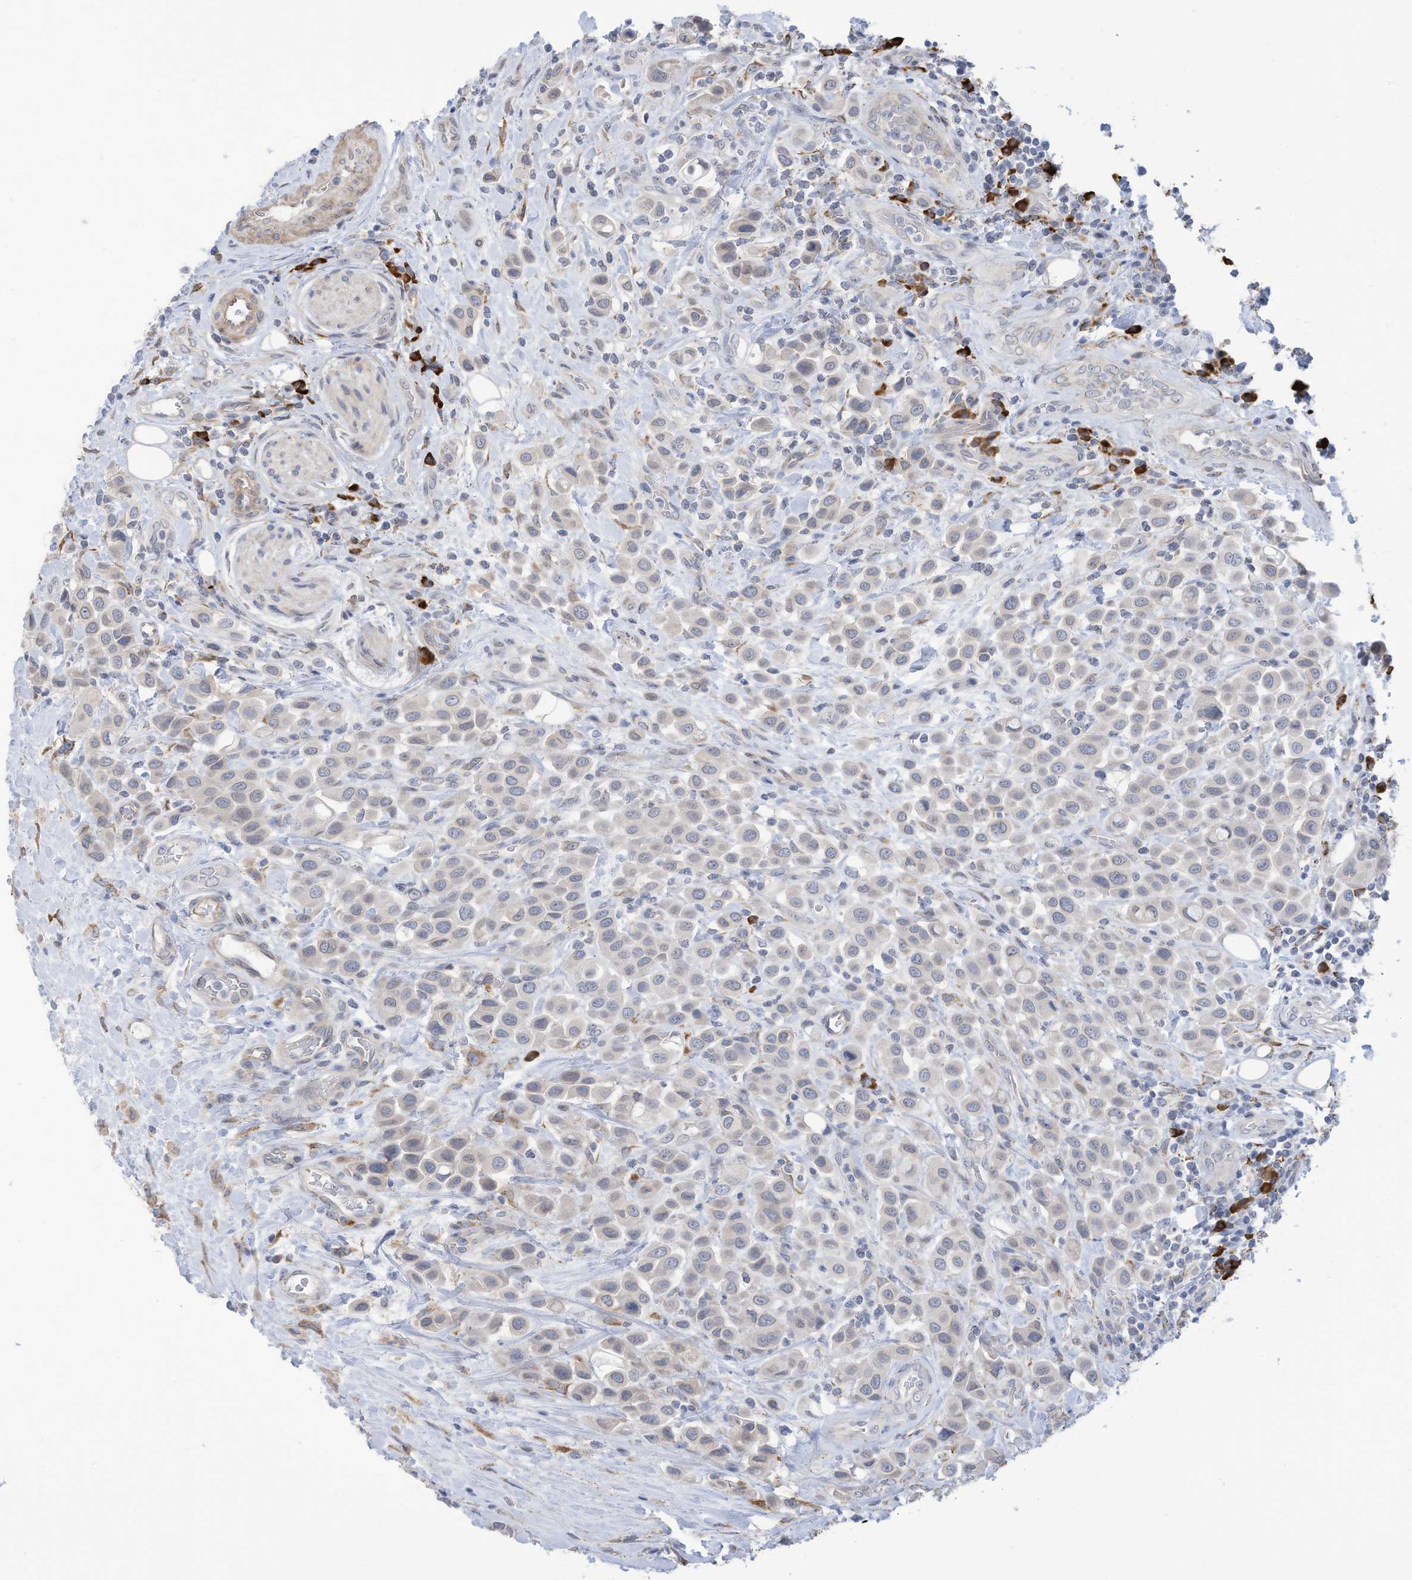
{"staining": {"intensity": "negative", "quantity": "none", "location": "none"}, "tissue": "urothelial cancer", "cell_type": "Tumor cells", "image_type": "cancer", "snomed": [{"axis": "morphology", "description": "Urothelial carcinoma, High grade"}, {"axis": "topography", "description": "Urinary bladder"}], "caption": "Urothelial cancer was stained to show a protein in brown. There is no significant positivity in tumor cells.", "gene": "ZNF292", "patient": {"sex": "male", "age": 50}}